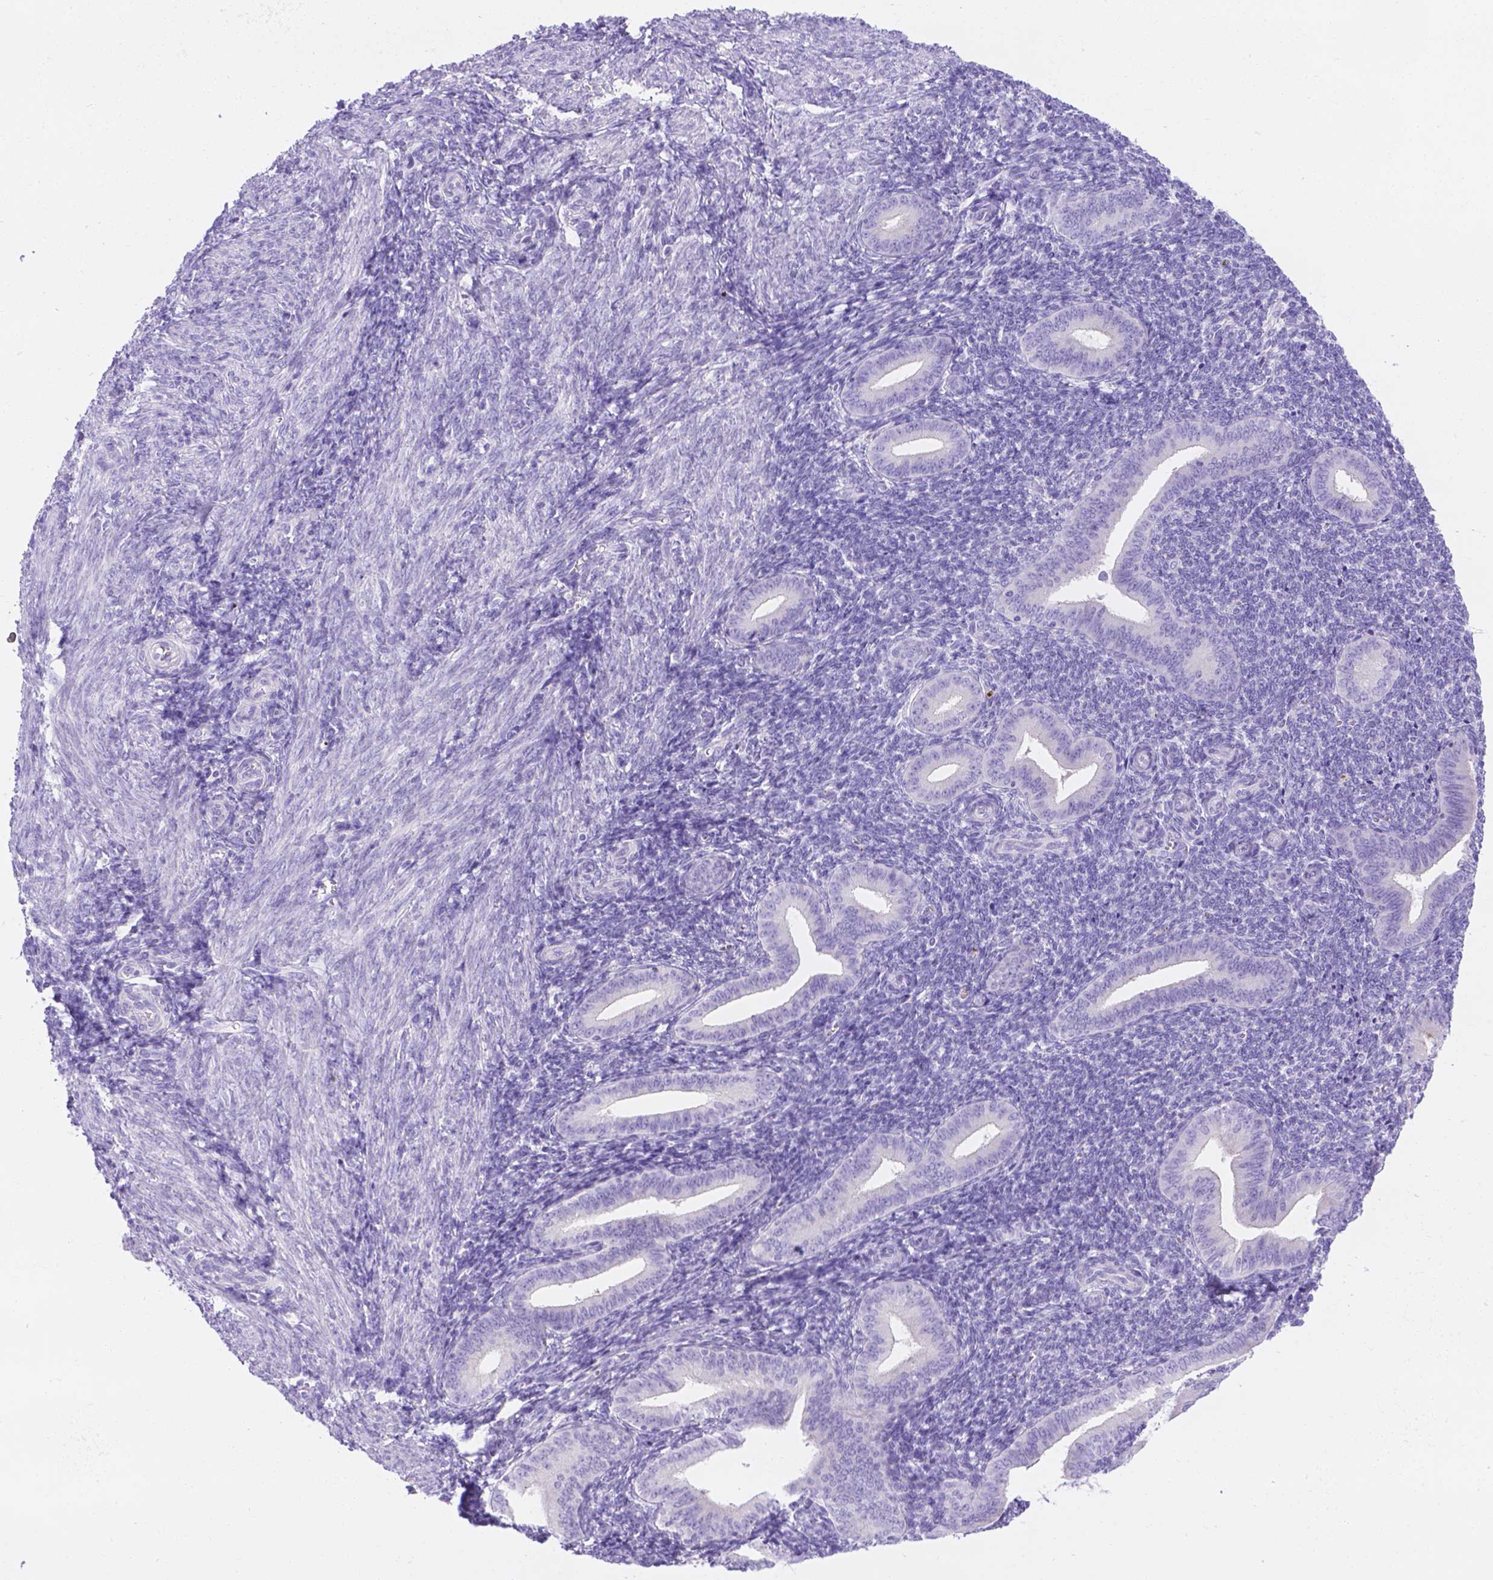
{"staining": {"intensity": "negative", "quantity": "none", "location": "none"}, "tissue": "endometrium", "cell_type": "Cells in endometrial stroma", "image_type": "normal", "snomed": [{"axis": "morphology", "description": "Normal tissue, NOS"}, {"axis": "topography", "description": "Endometrium"}], "caption": "This is an IHC photomicrograph of normal human endometrium. There is no expression in cells in endometrial stroma.", "gene": "MLN", "patient": {"sex": "female", "age": 25}}